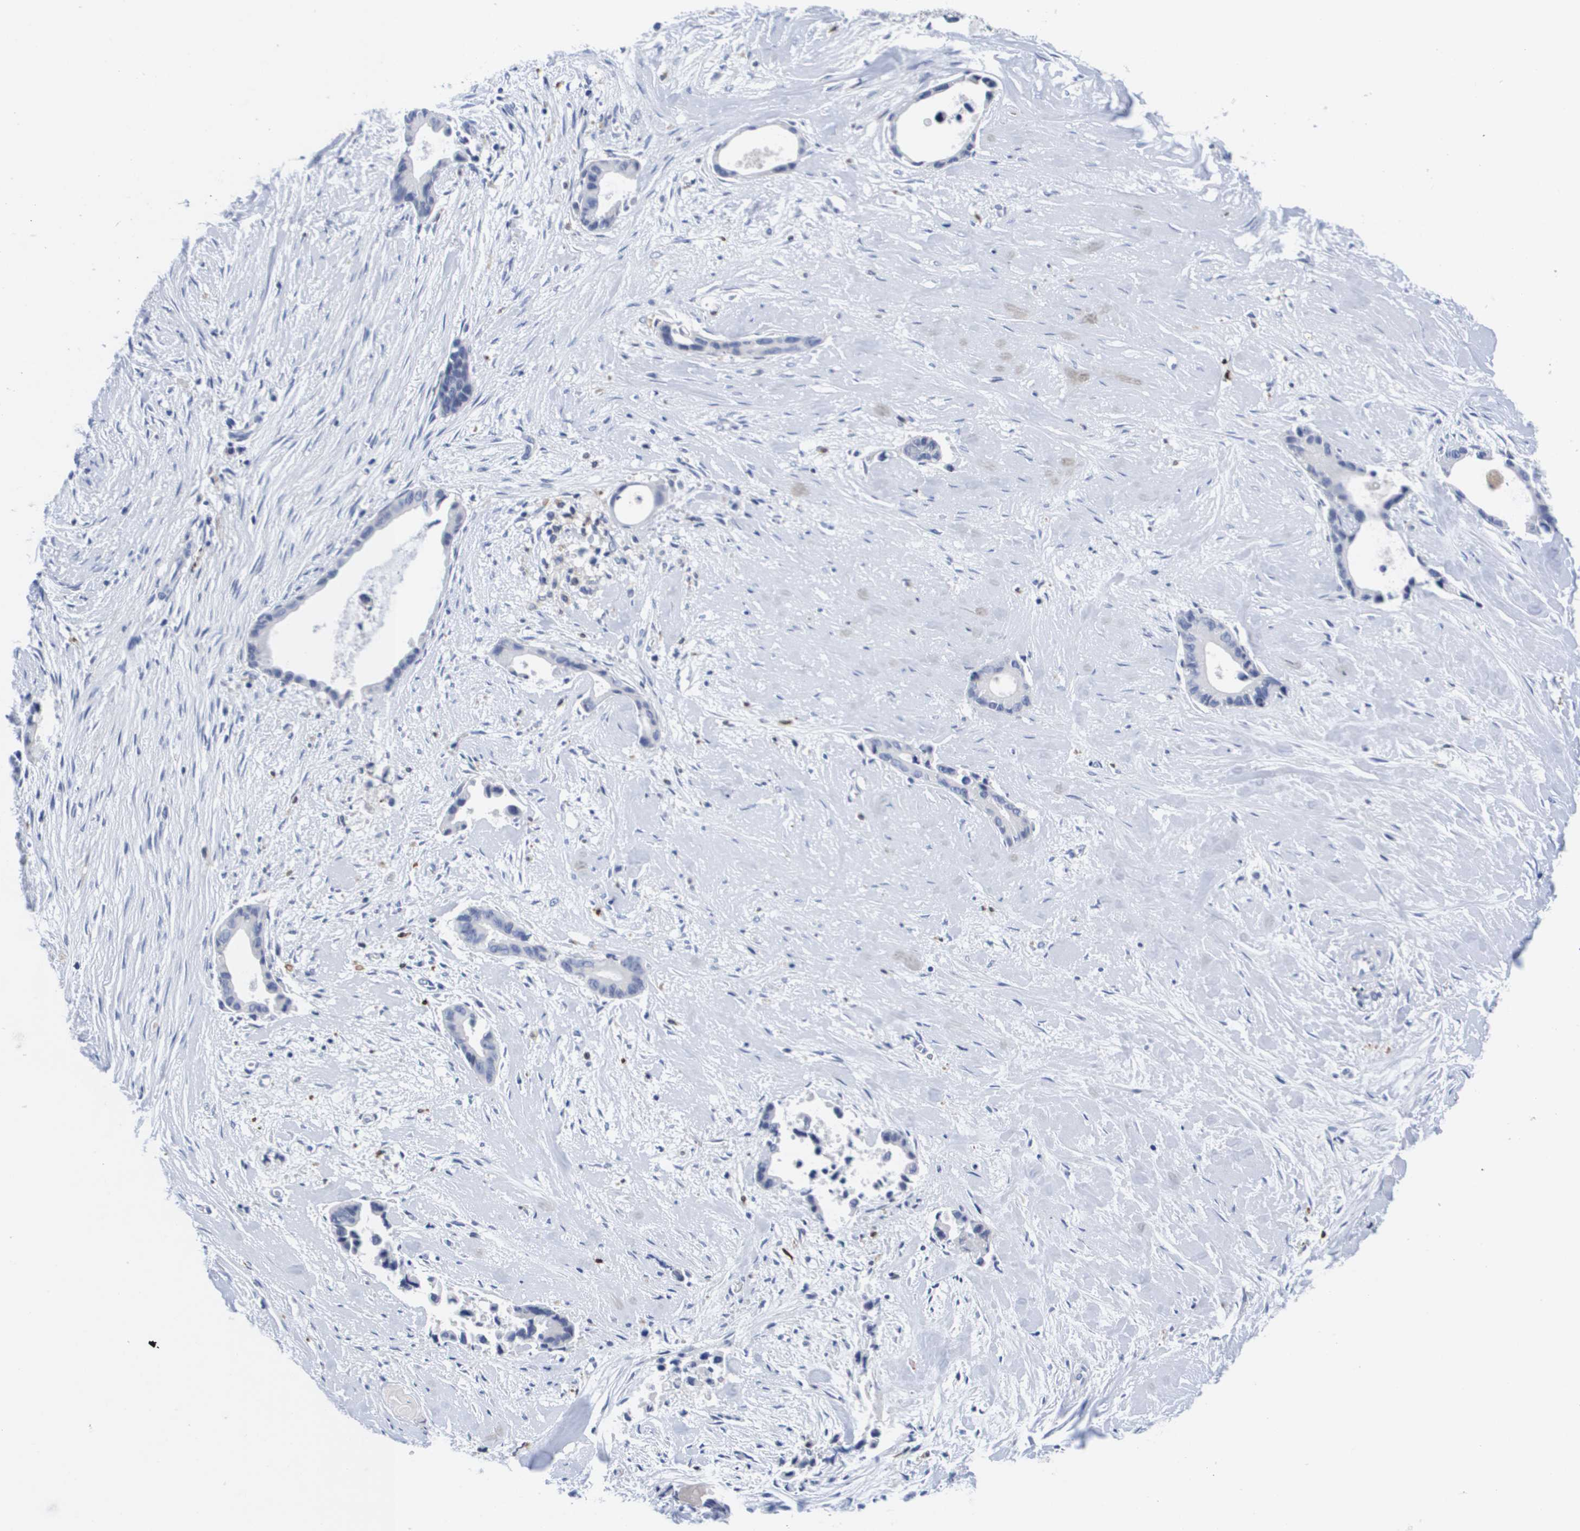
{"staining": {"intensity": "negative", "quantity": "none", "location": "none"}, "tissue": "liver cancer", "cell_type": "Tumor cells", "image_type": "cancer", "snomed": [{"axis": "morphology", "description": "Cholangiocarcinoma"}, {"axis": "topography", "description": "Liver"}], "caption": "An immunohistochemistry micrograph of liver cancer is shown. There is no staining in tumor cells of liver cancer.", "gene": "HMOX1", "patient": {"sex": "female", "age": 55}}